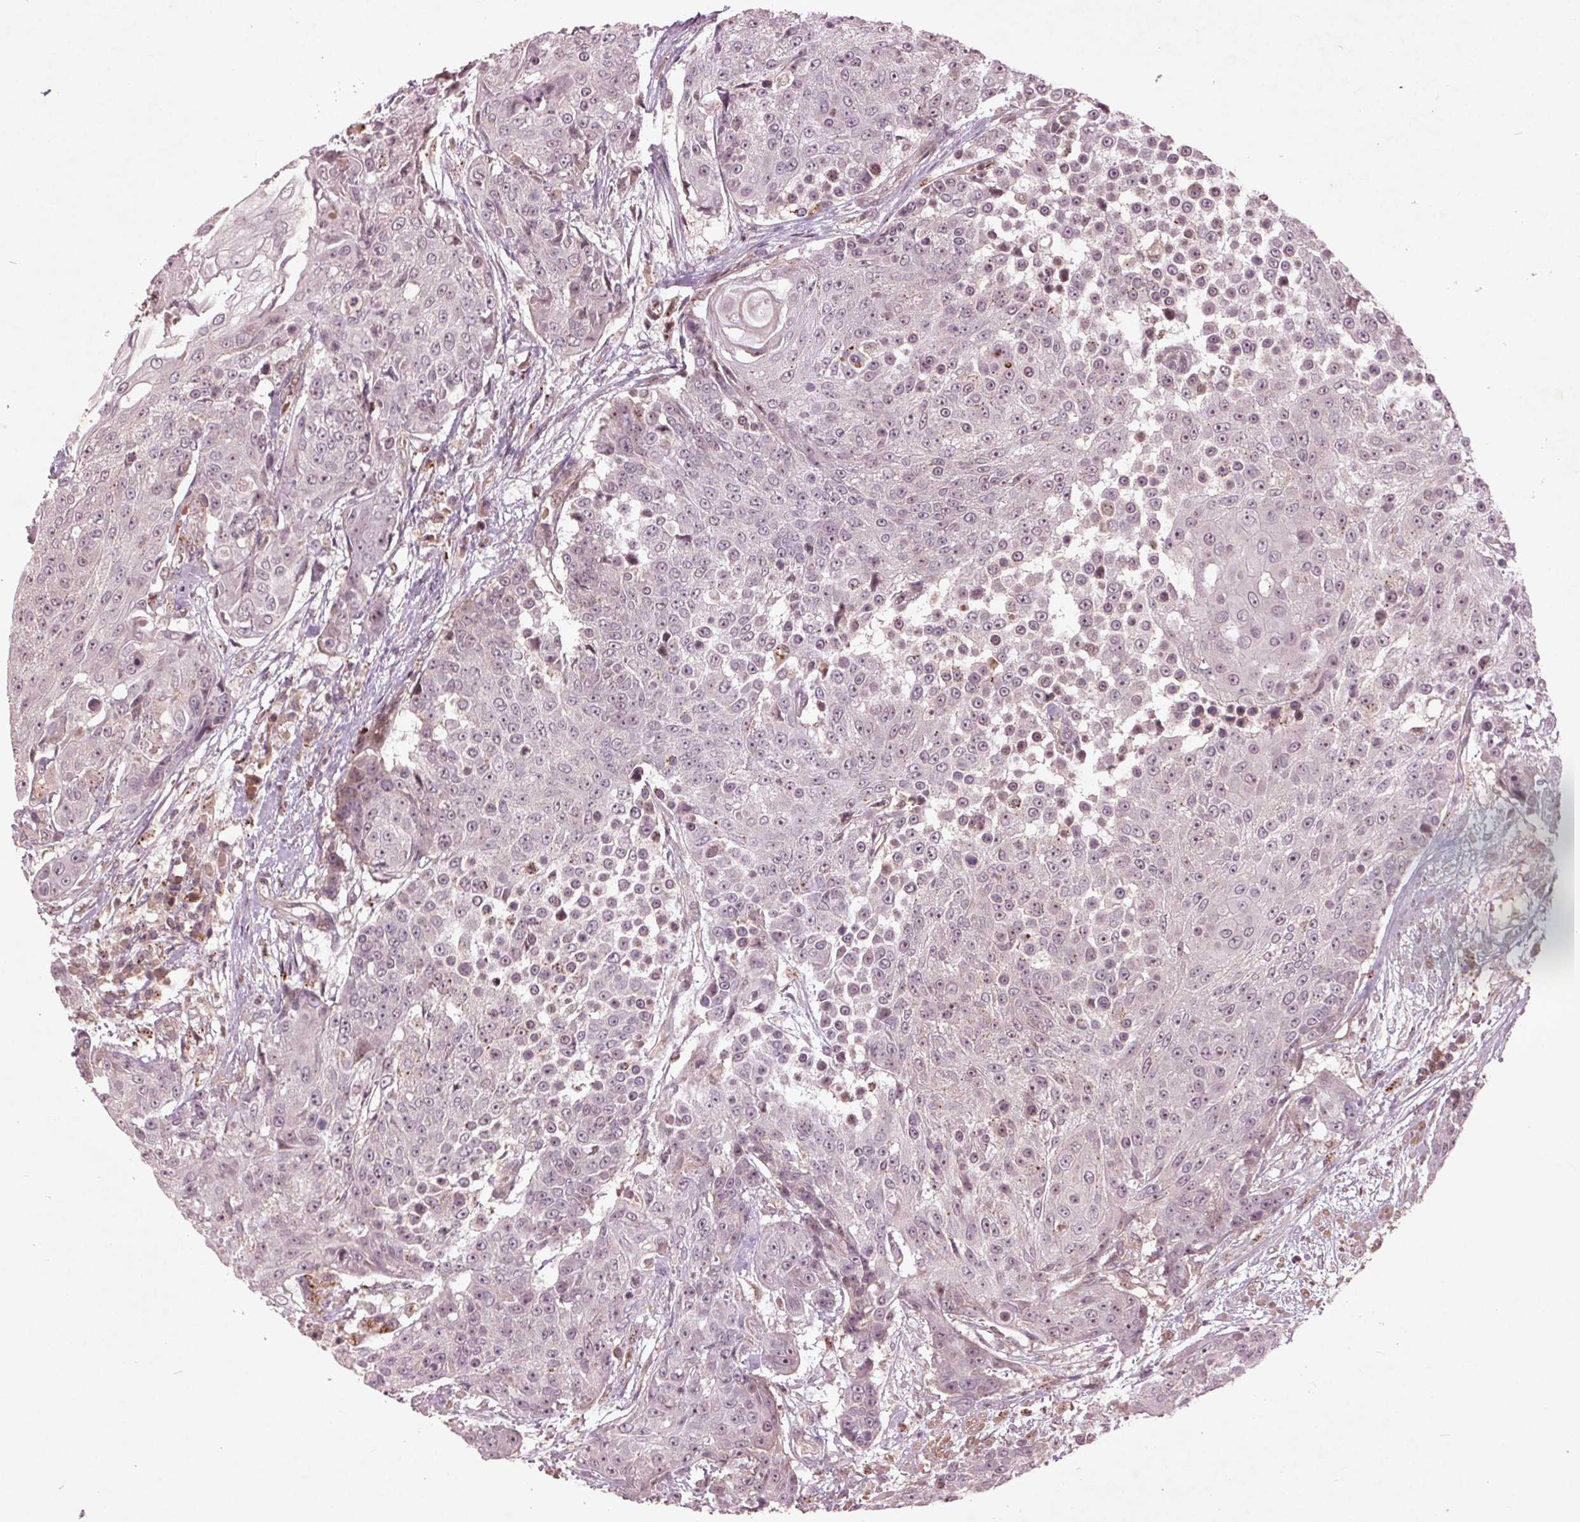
{"staining": {"intensity": "negative", "quantity": "none", "location": "none"}, "tissue": "urothelial cancer", "cell_type": "Tumor cells", "image_type": "cancer", "snomed": [{"axis": "morphology", "description": "Urothelial carcinoma, High grade"}, {"axis": "topography", "description": "Urinary bladder"}], "caption": "Immunohistochemical staining of human urothelial cancer demonstrates no significant staining in tumor cells.", "gene": "CDKL4", "patient": {"sex": "female", "age": 63}}